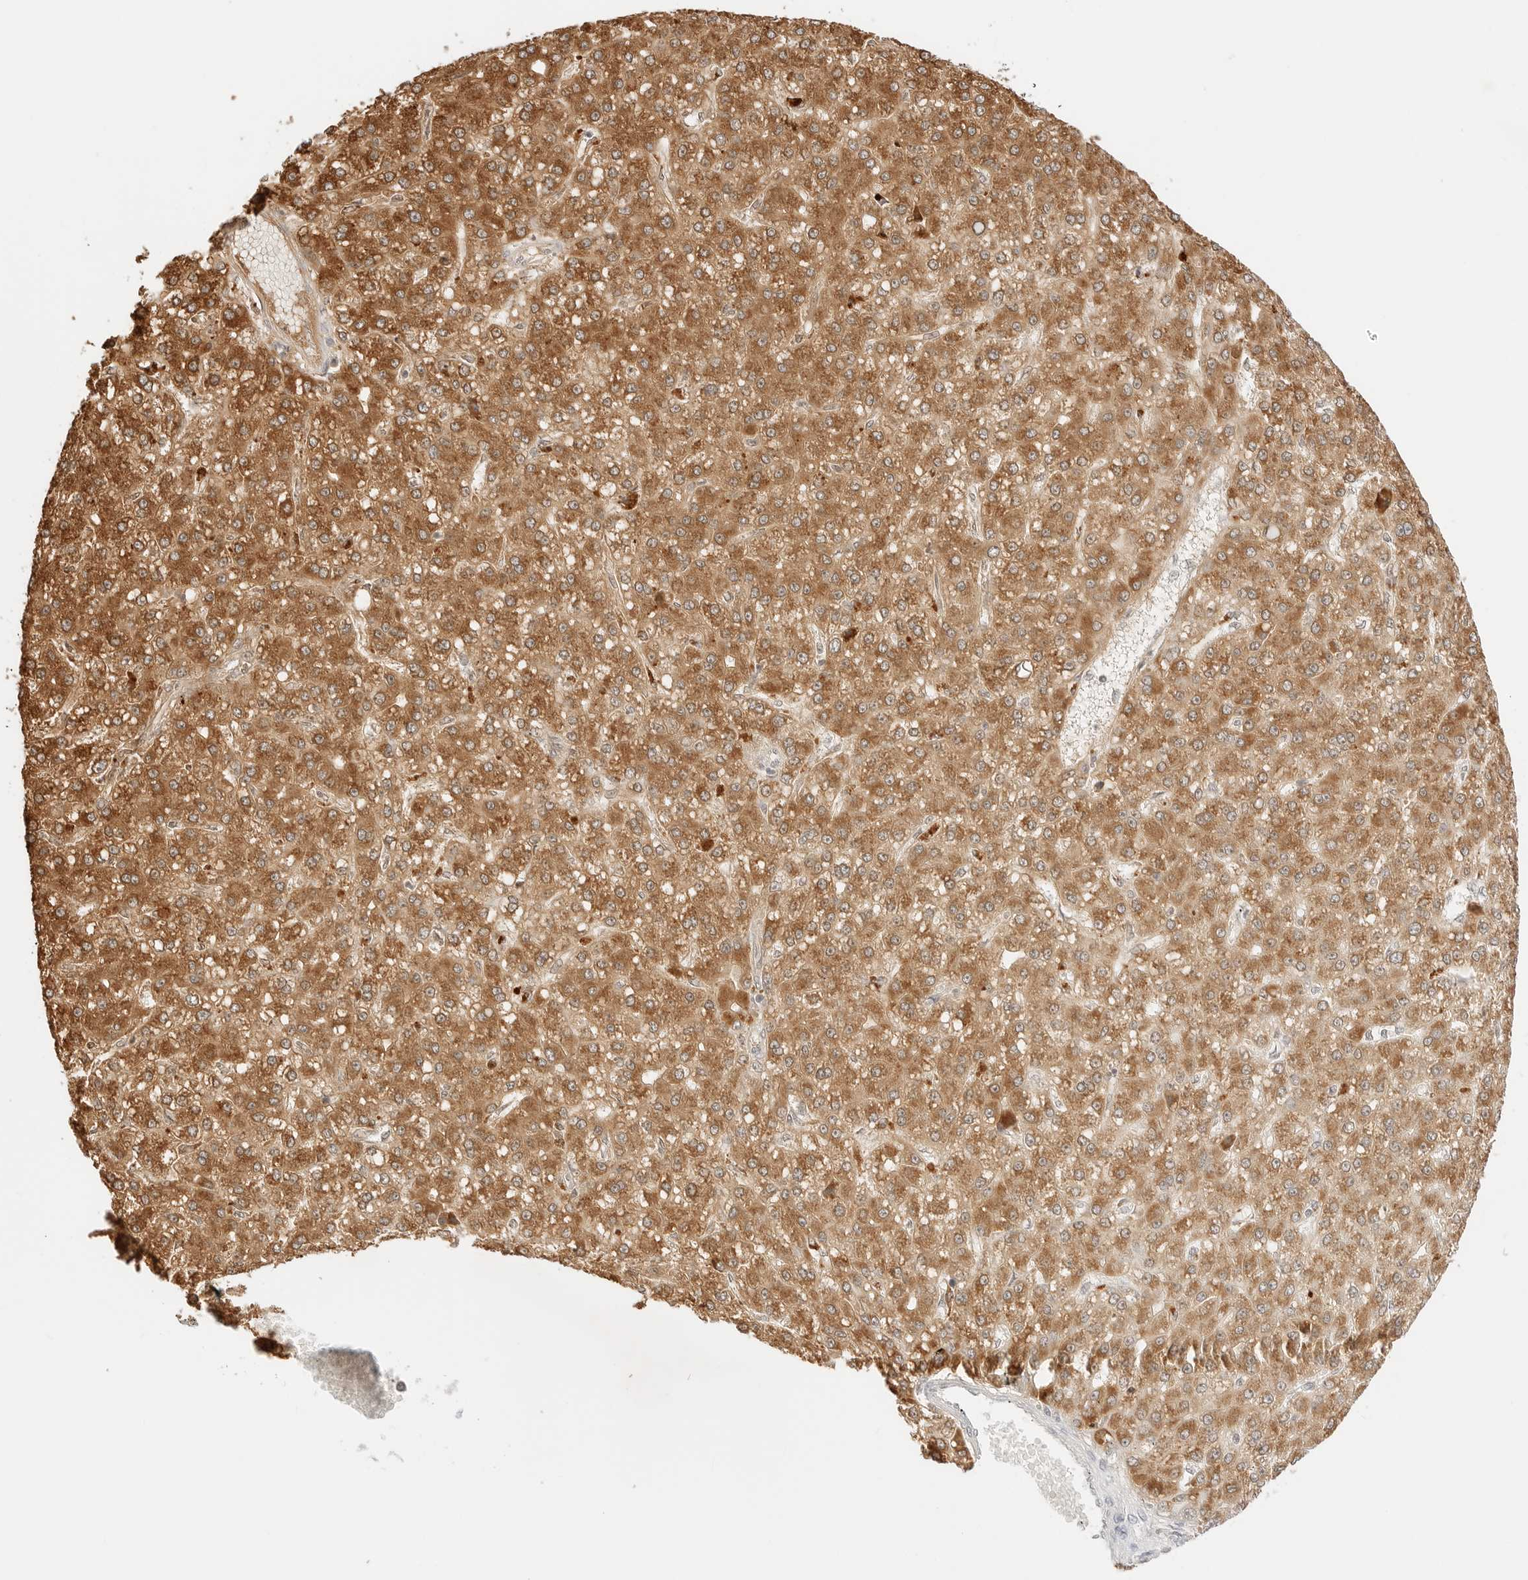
{"staining": {"intensity": "strong", "quantity": ">75%", "location": "cytoplasmic/membranous"}, "tissue": "liver cancer", "cell_type": "Tumor cells", "image_type": "cancer", "snomed": [{"axis": "morphology", "description": "Carcinoma, Hepatocellular, NOS"}, {"axis": "topography", "description": "Liver"}], "caption": "About >75% of tumor cells in liver cancer (hepatocellular carcinoma) reveal strong cytoplasmic/membranous protein positivity as visualized by brown immunohistochemical staining.", "gene": "RPS6KL1", "patient": {"sex": "male", "age": 67}}